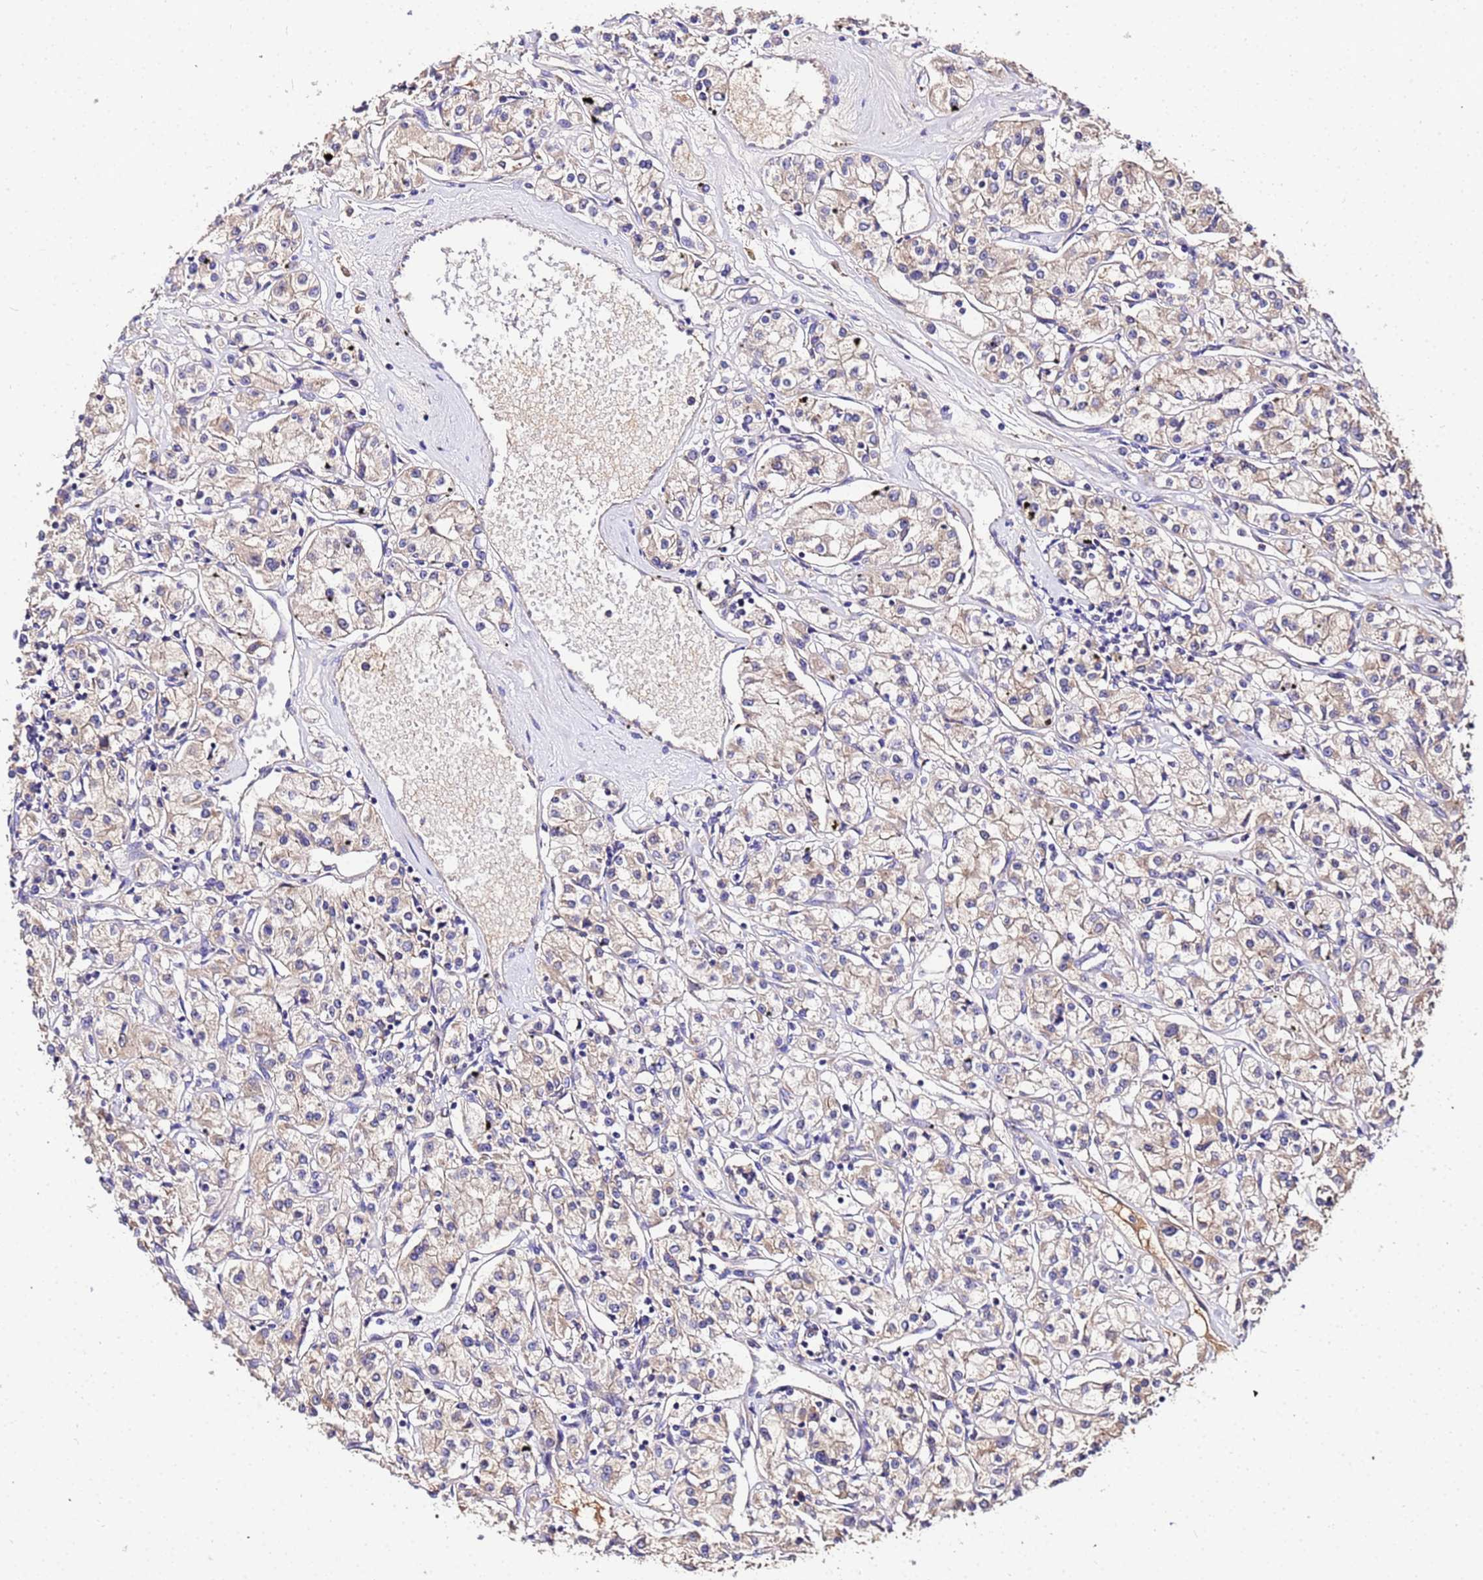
{"staining": {"intensity": "weak", "quantity": "<25%", "location": "cytoplasmic/membranous"}, "tissue": "renal cancer", "cell_type": "Tumor cells", "image_type": "cancer", "snomed": [{"axis": "morphology", "description": "Adenocarcinoma, NOS"}, {"axis": "topography", "description": "Kidney"}], "caption": "Renal cancer stained for a protein using immunohistochemistry demonstrates no staining tumor cells.", "gene": "MTERF1", "patient": {"sex": "female", "age": 59}}